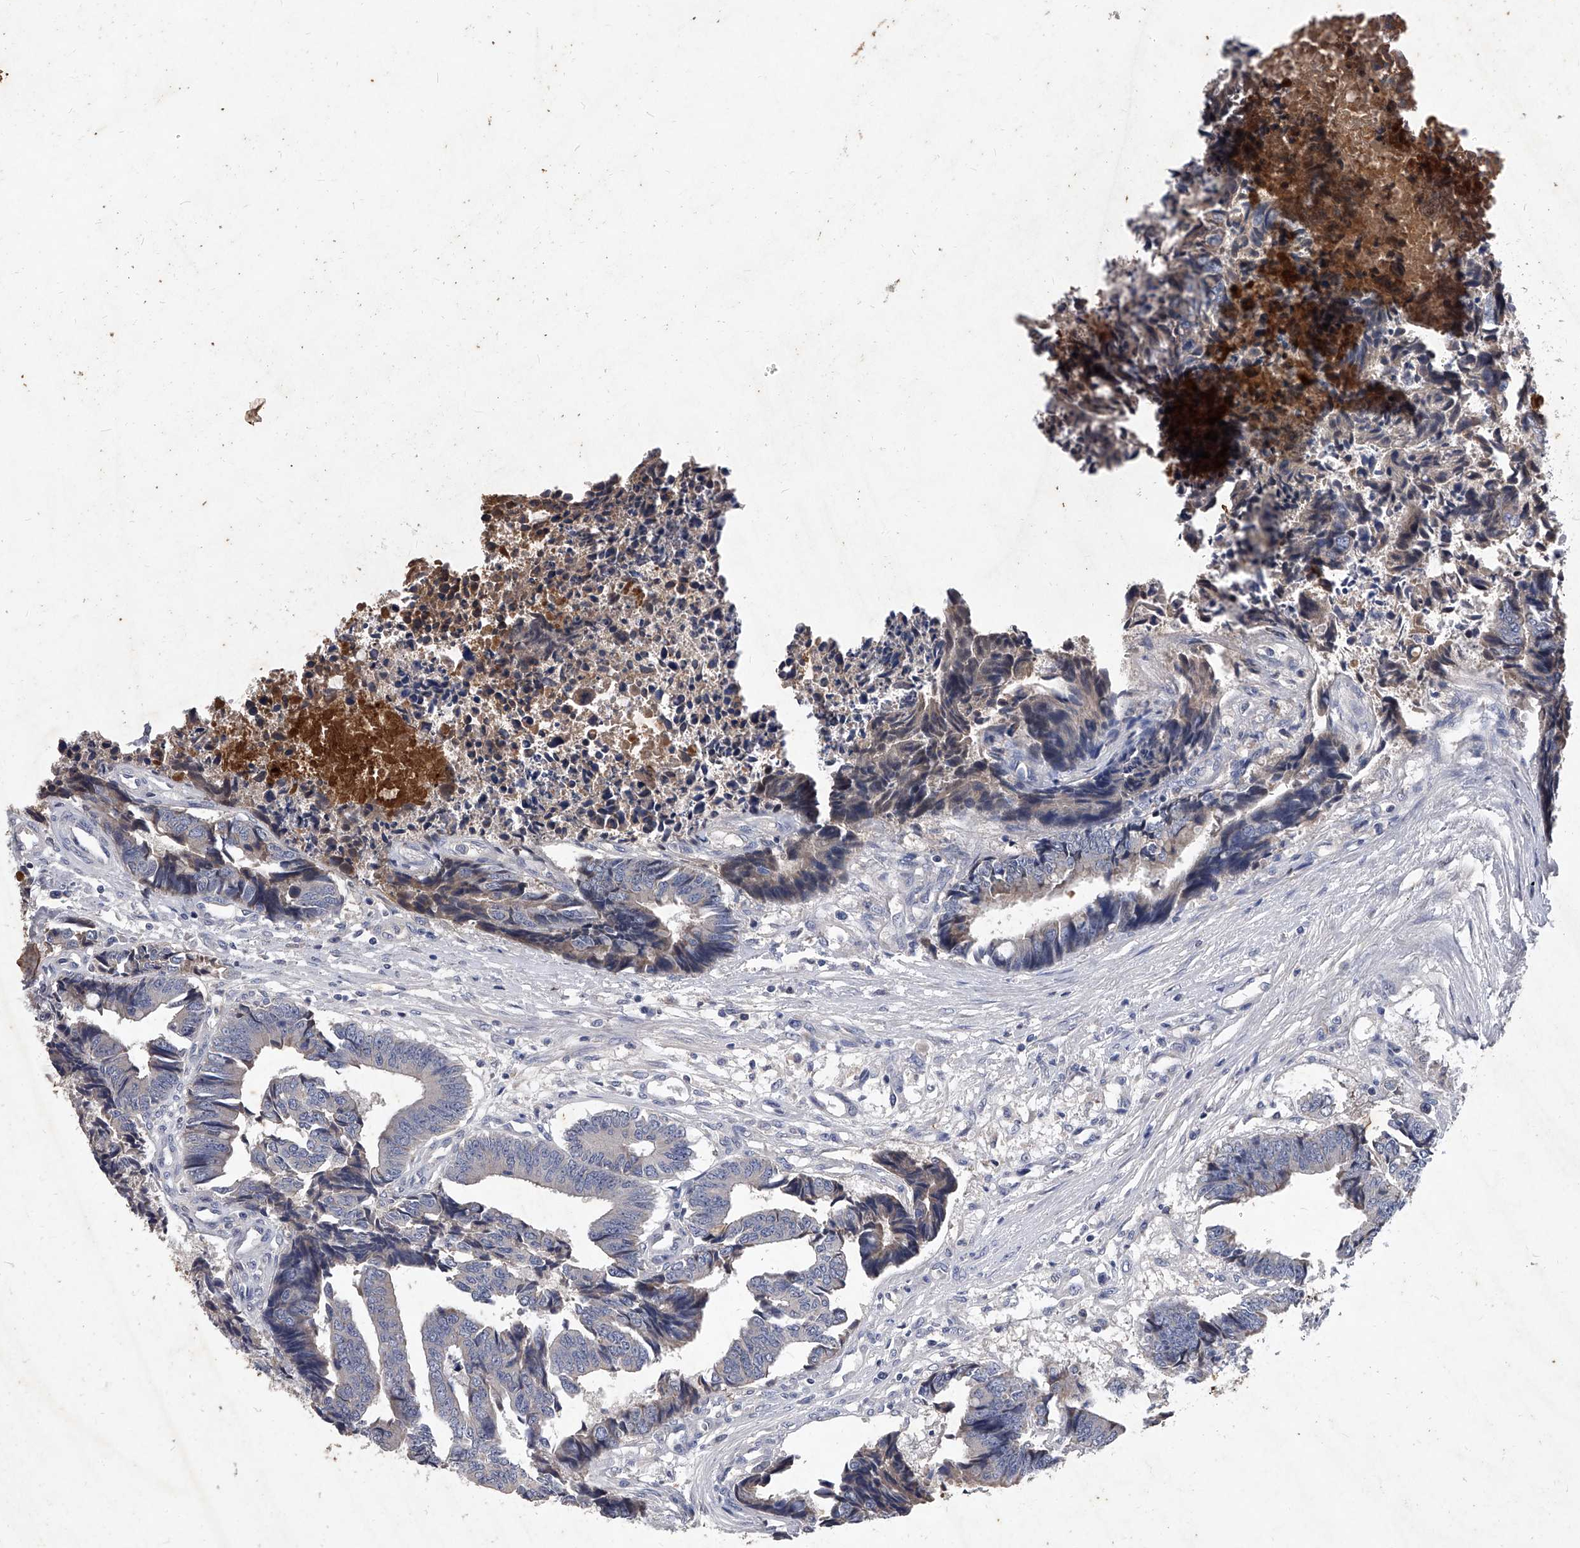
{"staining": {"intensity": "negative", "quantity": "none", "location": "none"}, "tissue": "colorectal cancer", "cell_type": "Tumor cells", "image_type": "cancer", "snomed": [{"axis": "morphology", "description": "Adenocarcinoma, NOS"}, {"axis": "topography", "description": "Rectum"}], "caption": "Immunohistochemistry micrograph of human colorectal cancer (adenocarcinoma) stained for a protein (brown), which exhibits no positivity in tumor cells.", "gene": "C5", "patient": {"sex": "male", "age": 84}}